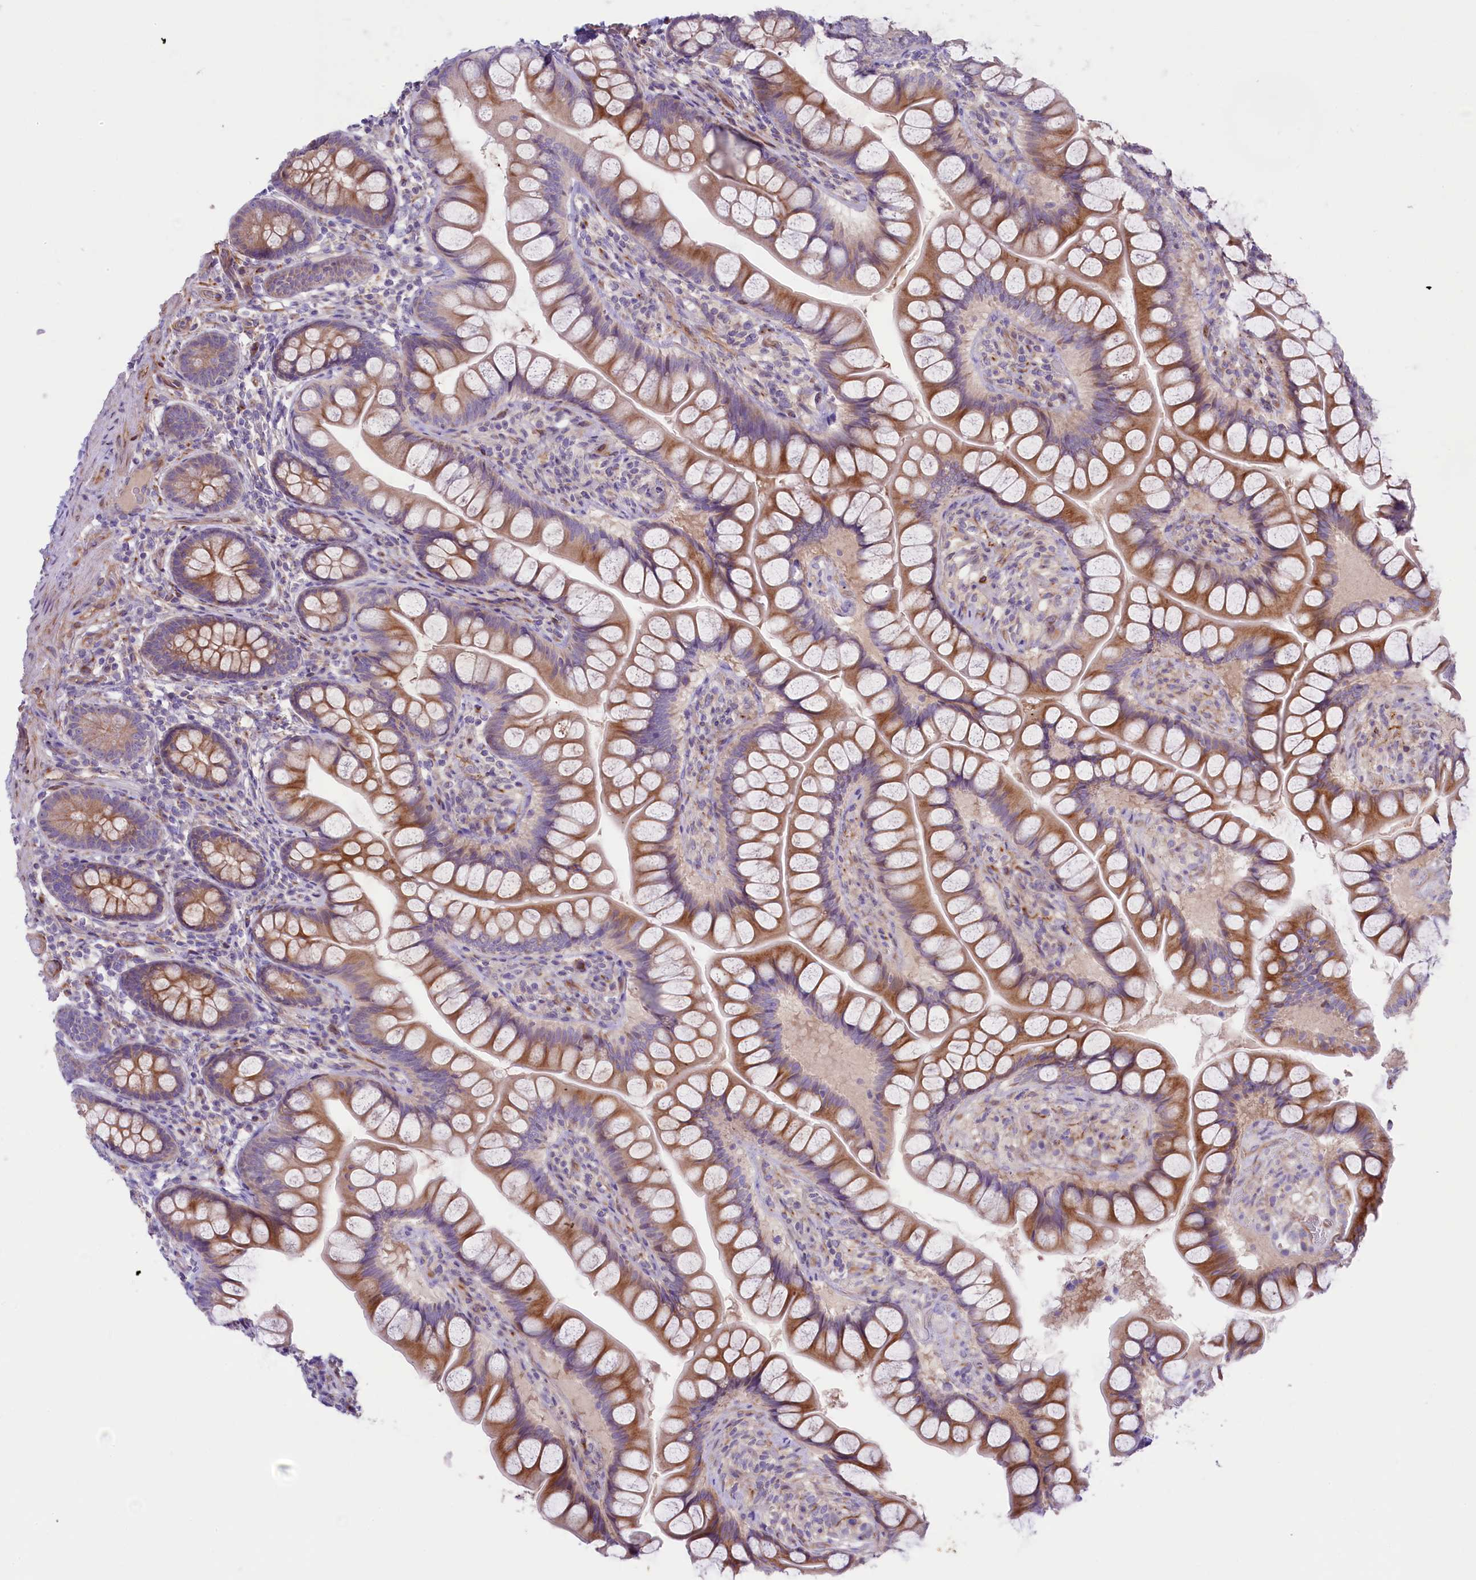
{"staining": {"intensity": "moderate", "quantity": ">75%", "location": "cytoplasmic/membranous"}, "tissue": "small intestine", "cell_type": "Glandular cells", "image_type": "normal", "snomed": [{"axis": "morphology", "description": "Normal tissue, NOS"}, {"axis": "topography", "description": "Small intestine"}], "caption": "This micrograph demonstrates benign small intestine stained with immunohistochemistry (IHC) to label a protein in brown. The cytoplasmic/membranous of glandular cells show moderate positivity for the protein. Nuclei are counter-stained blue.", "gene": "CD99L2", "patient": {"sex": "male", "age": 70}}